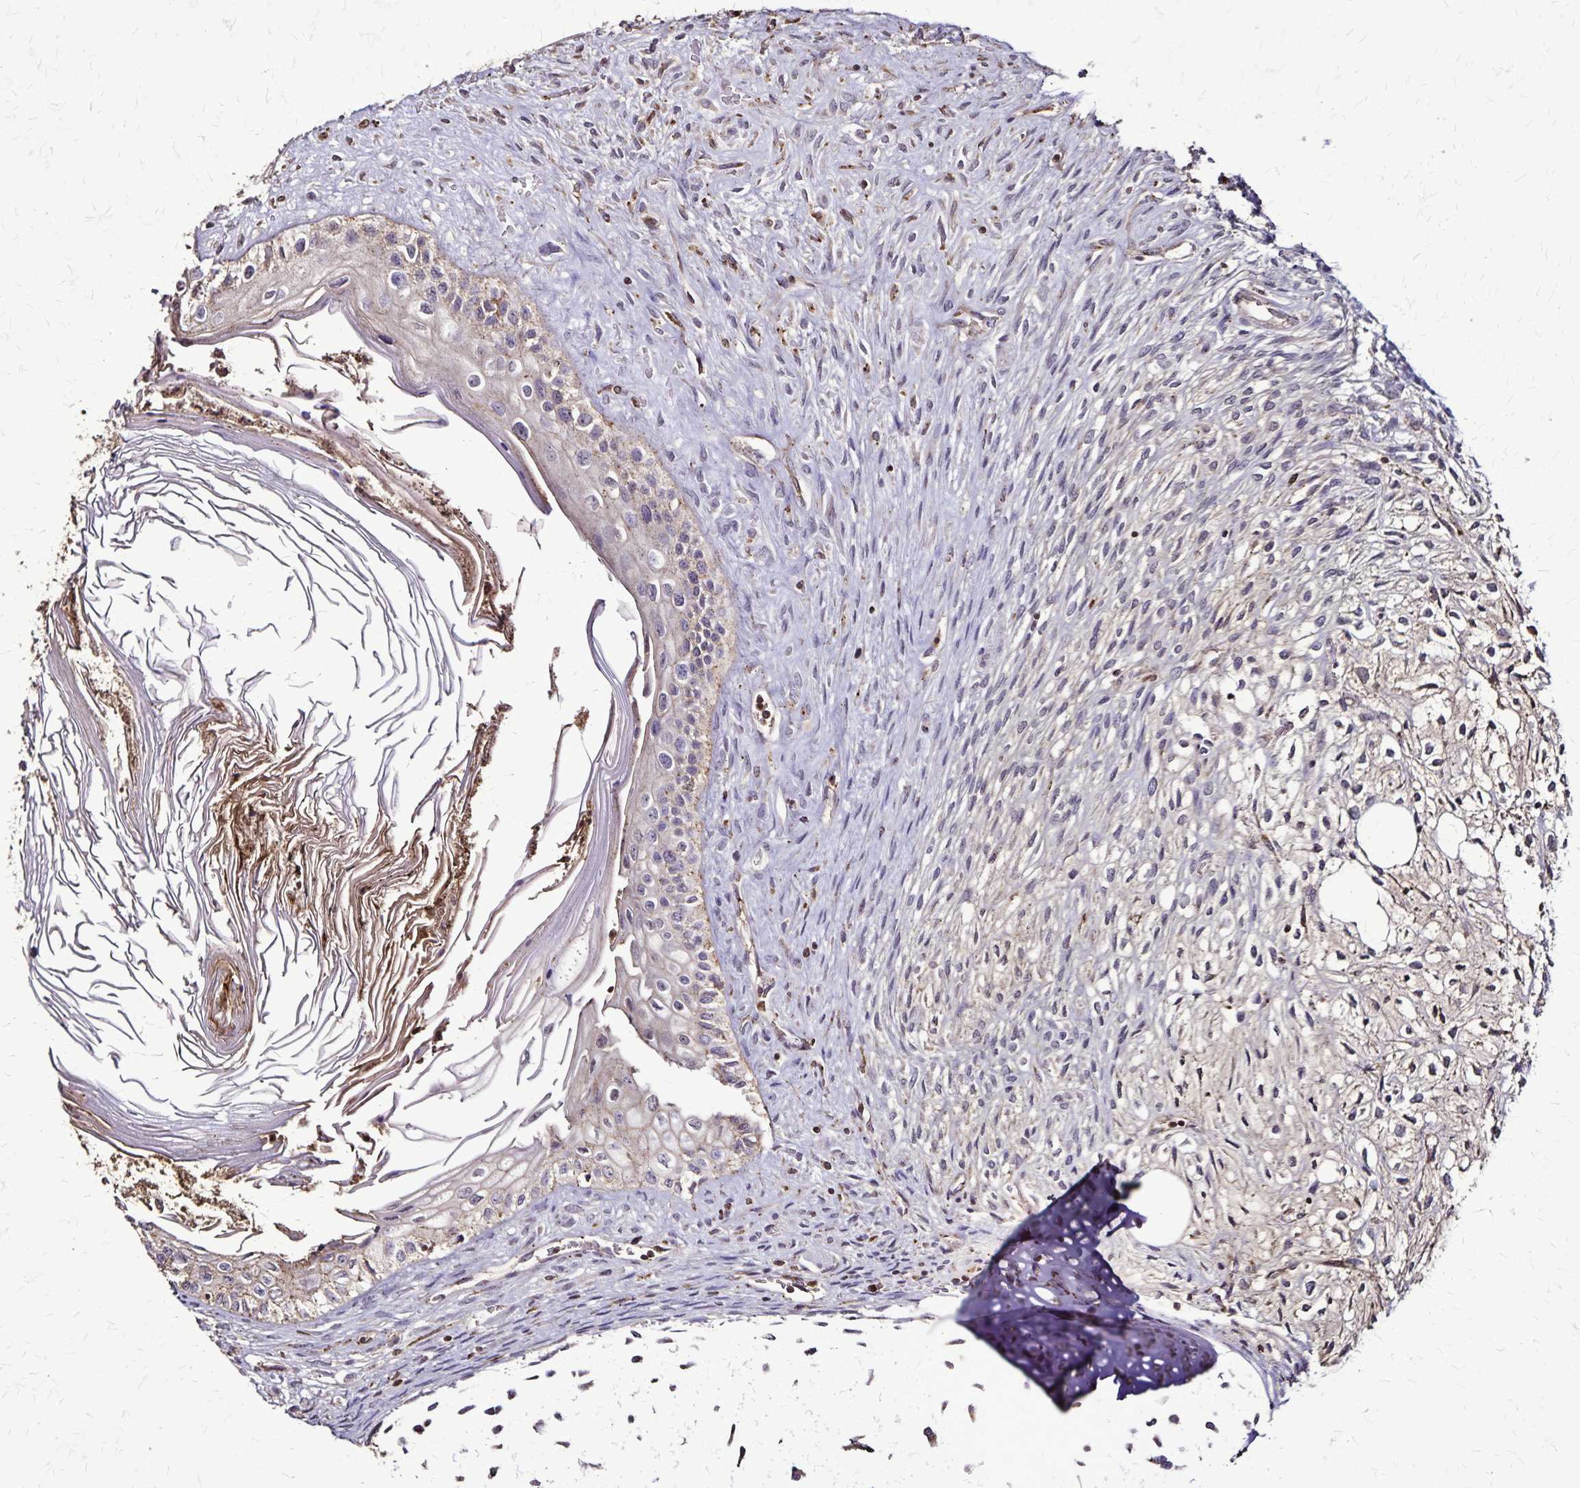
{"staining": {"intensity": "negative", "quantity": "none", "location": "none"}, "tissue": "testis cancer", "cell_type": "Tumor cells", "image_type": "cancer", "snomed": [{"axis": "morphology", "description": "Carcinoma, Embryonal, NOS"}, {"axis": "topography", "description": "Testis"}], "caption": "Tumor cells are negative for protein expression in human testis cancer (embryonal carcinoma).", "gene": "CHMP1B", "patient": {"sex": "male", "age": 37}}